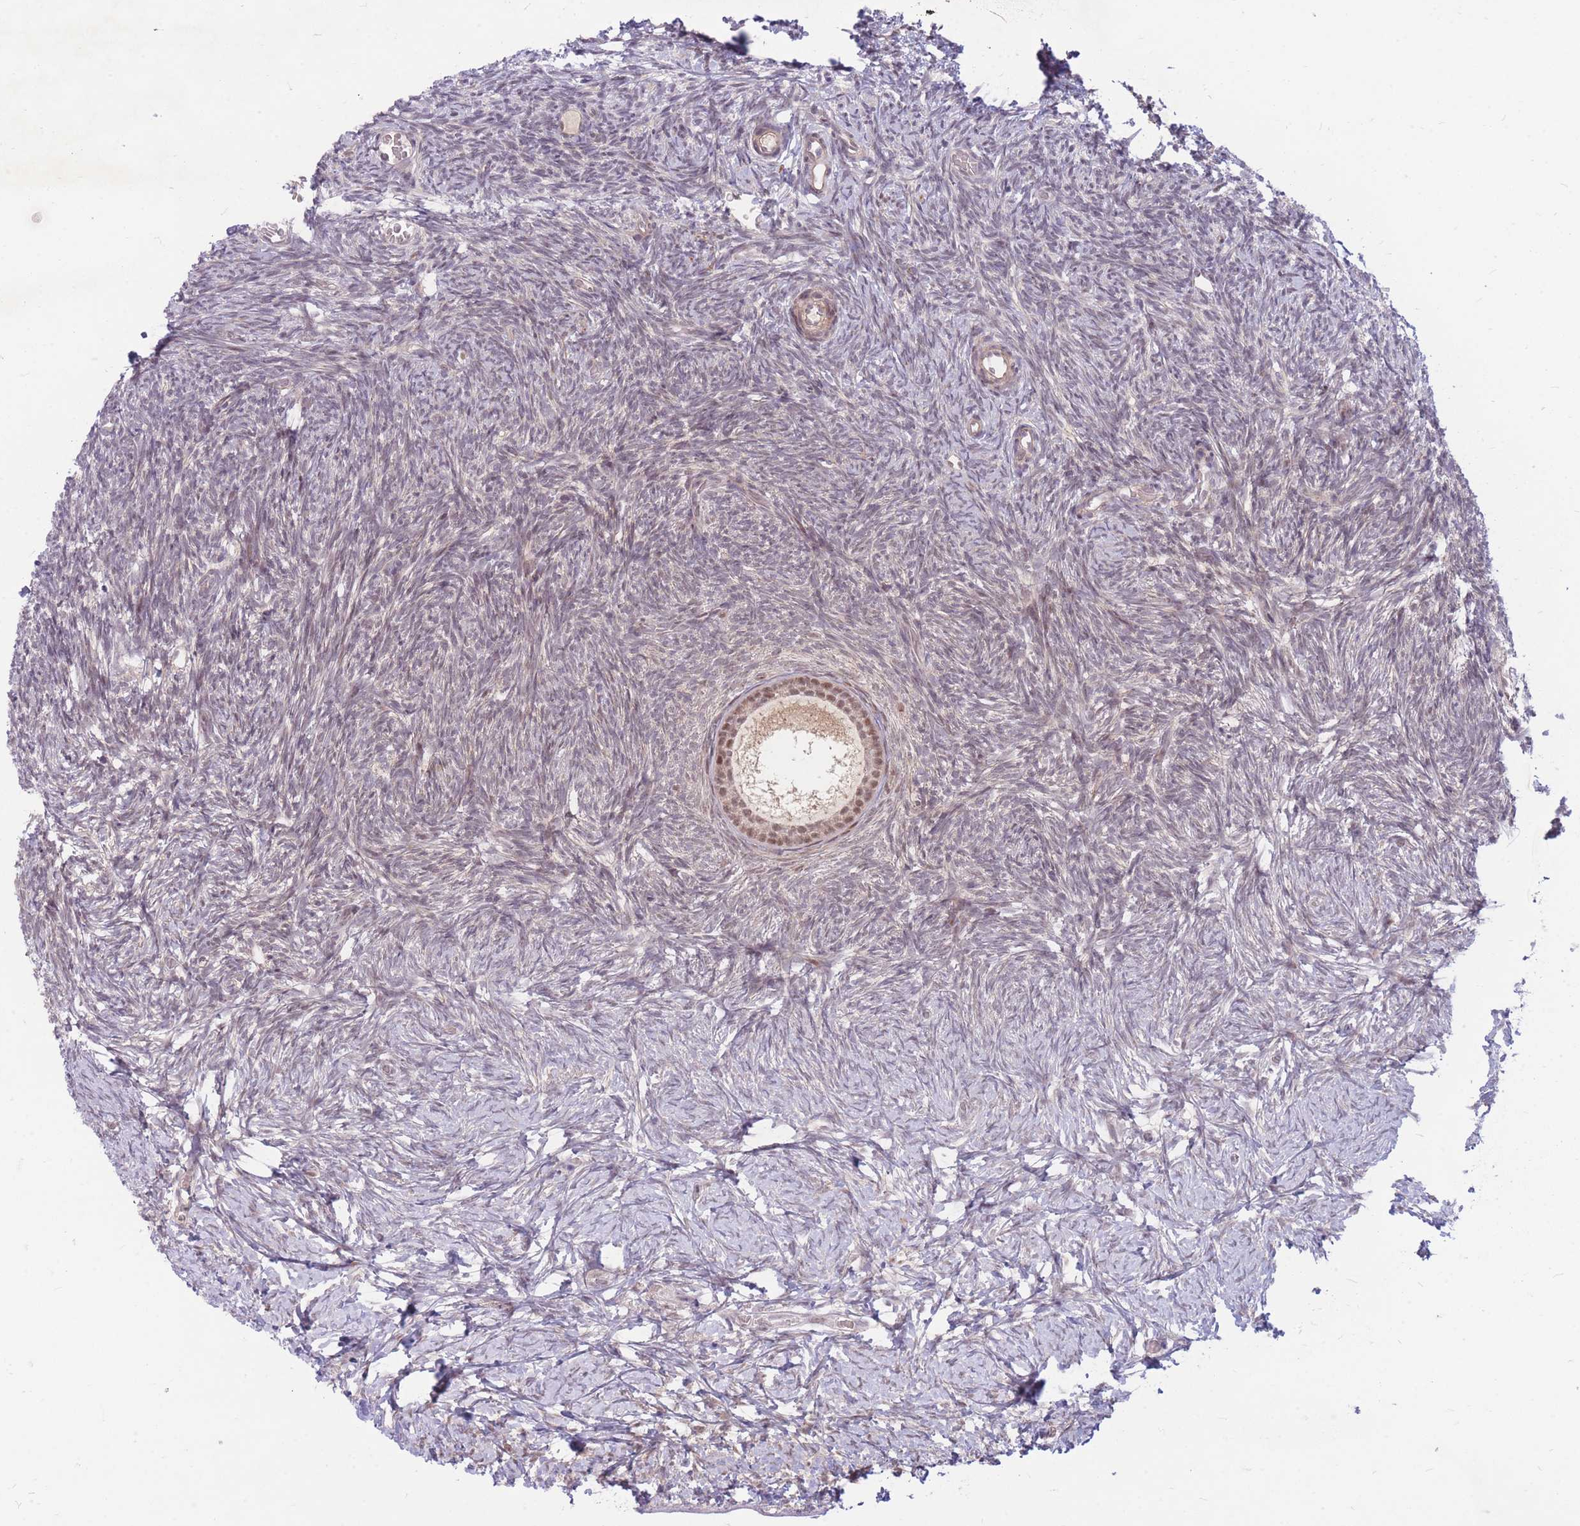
{"staining": {"intensity": "moderate", "quantity": ">75%", "location": "nuclear"}, "tissue": "ovary", "cell_type": "Follicle cells", "image_type": "normal", "snomed": [{"axis": "morphology", "description": "Normal tissue, NOS"}, {"axis": "topography", "description": "Ovary"}], "caption": "Brown immunohistochemical staining in unremarkable human ovary reveals moderate nuclear expression in approximately >75% of follicle cells. The staining was performed using DAB (3,3'-diaminobenzidine), with brown indicating positive protein expression. Nuclei are stained blue with hematoxylin.", "gene": "ERCC2", "patient": {"sex": "female", "age": 39}}